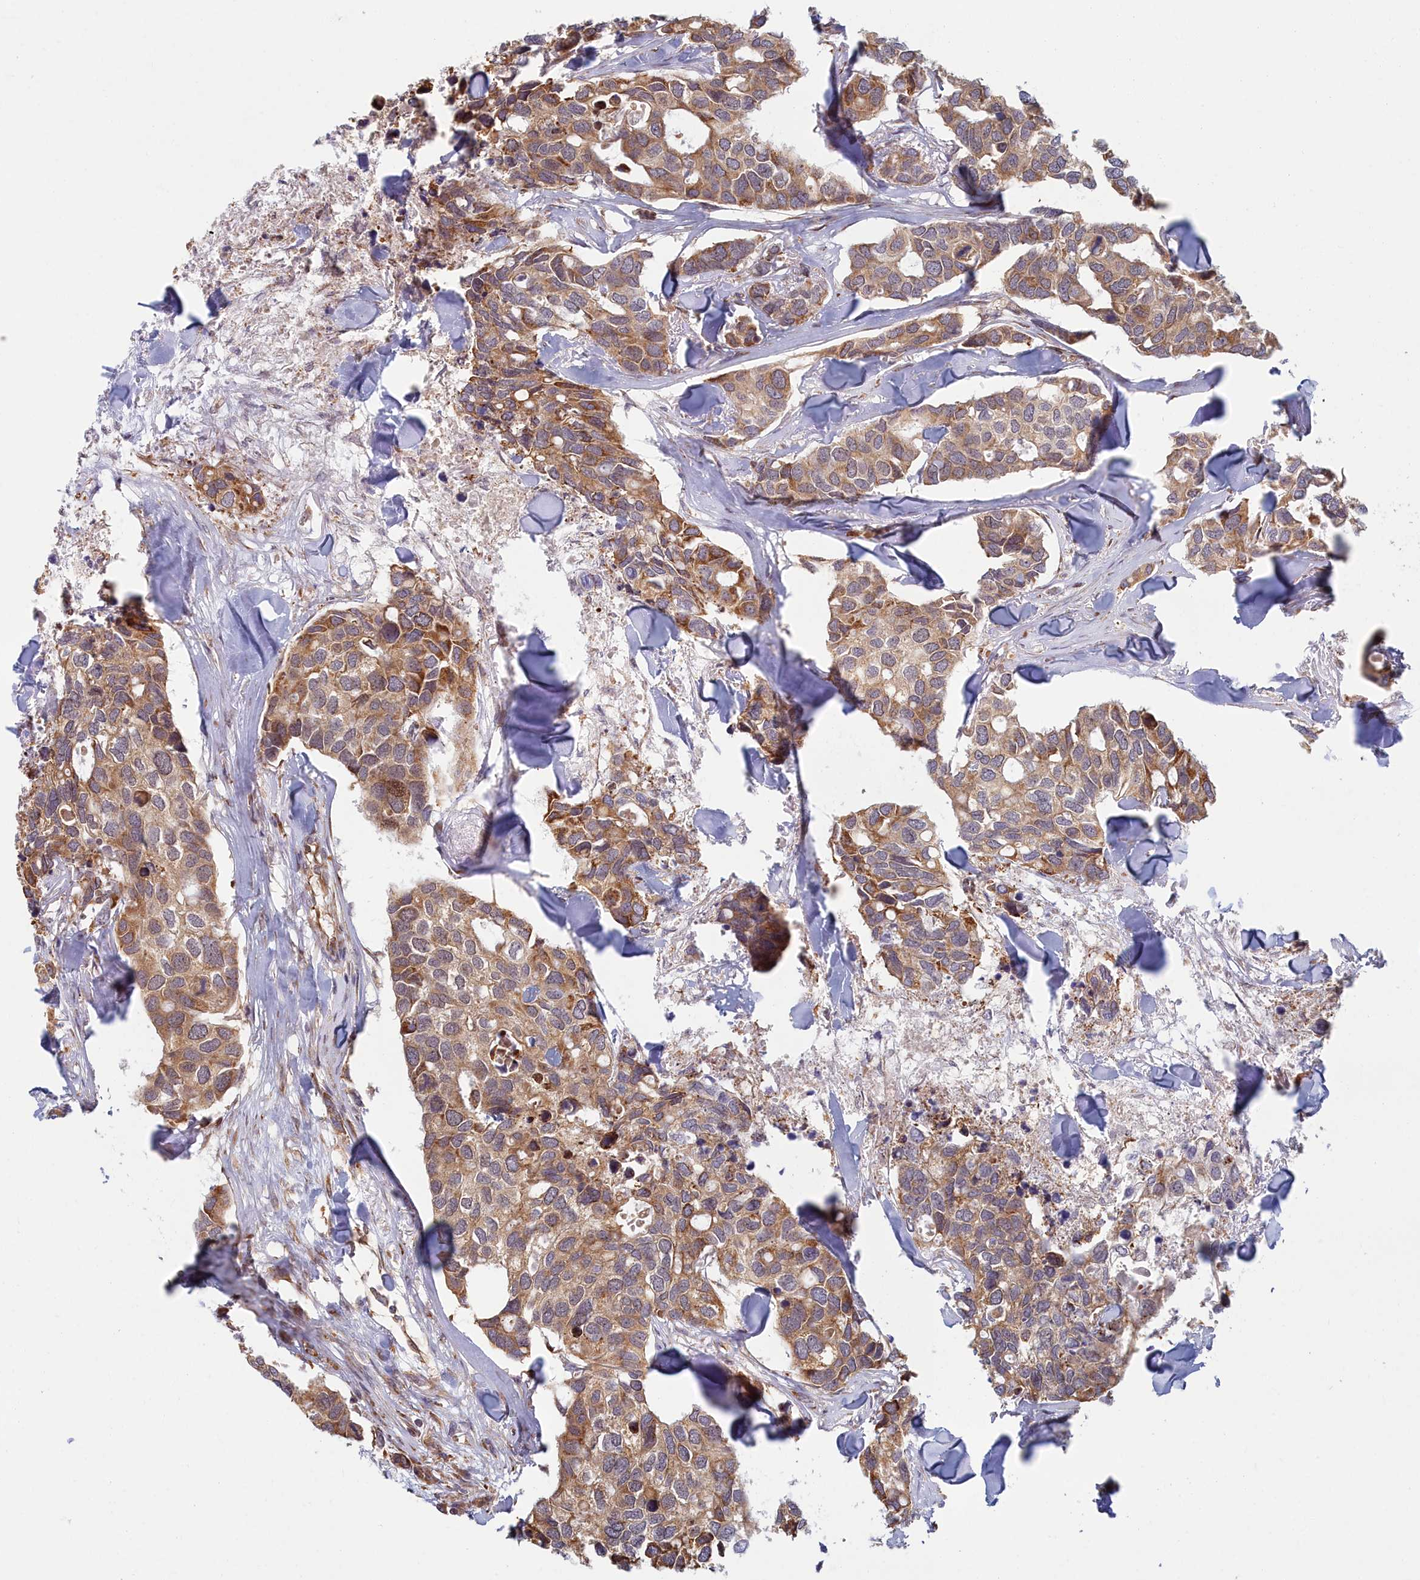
{"staining": {"intensity": "moderate", "quantity": ">75%", "location": "cytoplasmic/membranous"}, "tissue": "breast cancer", "cell_type": "Tumor cells", "image_type": "cancer", "snomed": [{"axis": "morphology", "description": "Duct carcinoma"}, {"axis": "topography", "description": "Breast"}], "caption": "Immunohistochemistry (IHC) (DAB) staining of breast cancer displays moderate cytoplasmic/membranous protein staining in about >75% of tumor cells.", "gene": "MAK16", "patient": {"sex": "female", "age": 83}}